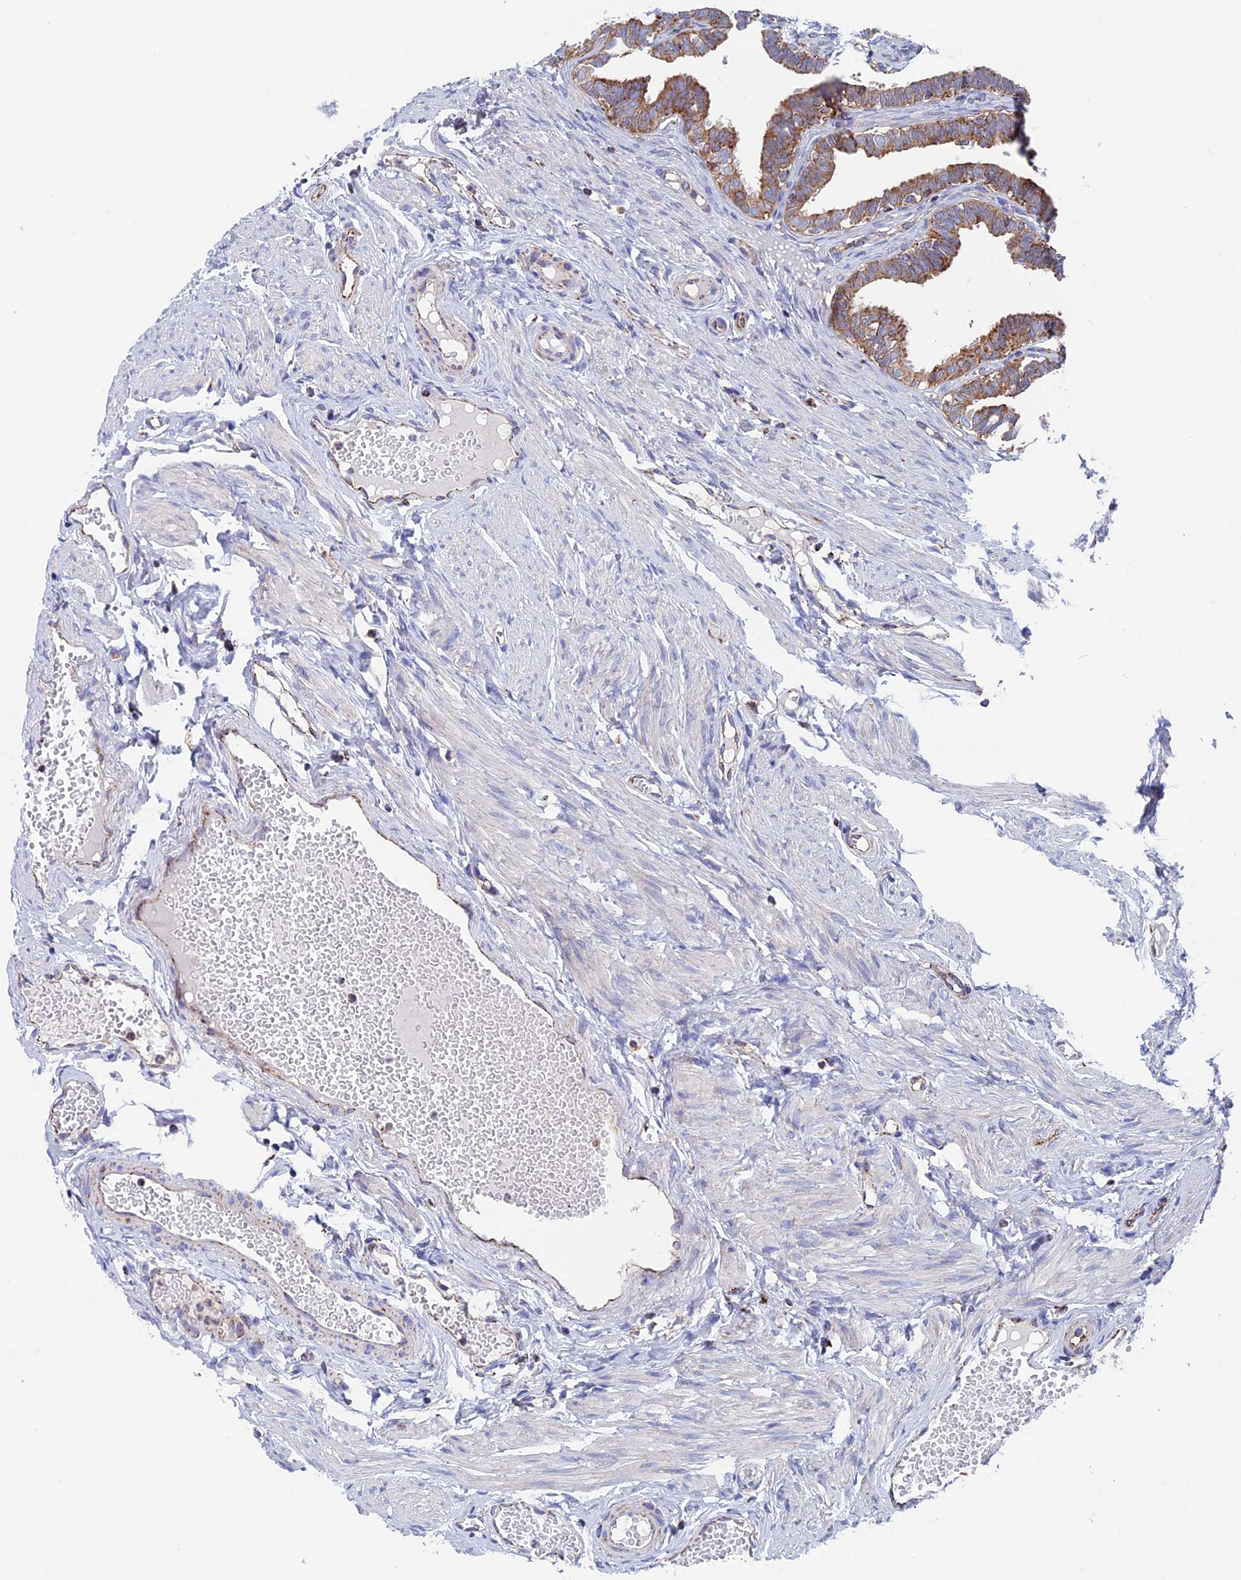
{"staining": {"intensity": "moderate", "quantity": ">75%", "location": "cytoplasmic/membranous"}, "tissue": "fallopian tube", "cell_type": "Glandular cells", "image_type": "normal", "snomed": [{"axis": "morphology", "description": "Normal tissue, NOS"}, {"axis": "topography", "description": "Fallopian tube"}, {"axis": "topography", "description": "Ovary"}], "caption": "Immunohistochemistry (IHC) (DAB (3,3'-diaminobenzidine)) staining of benign fallopian tube exhibits moderate cytoplasmic/membranous protein expression in about >75% of glandular cells. (brown staining indicates protein expression, while blue staining denotes nuclei).", "gene": "WDR83", "patient": {"sex": "female", "age": 23}}